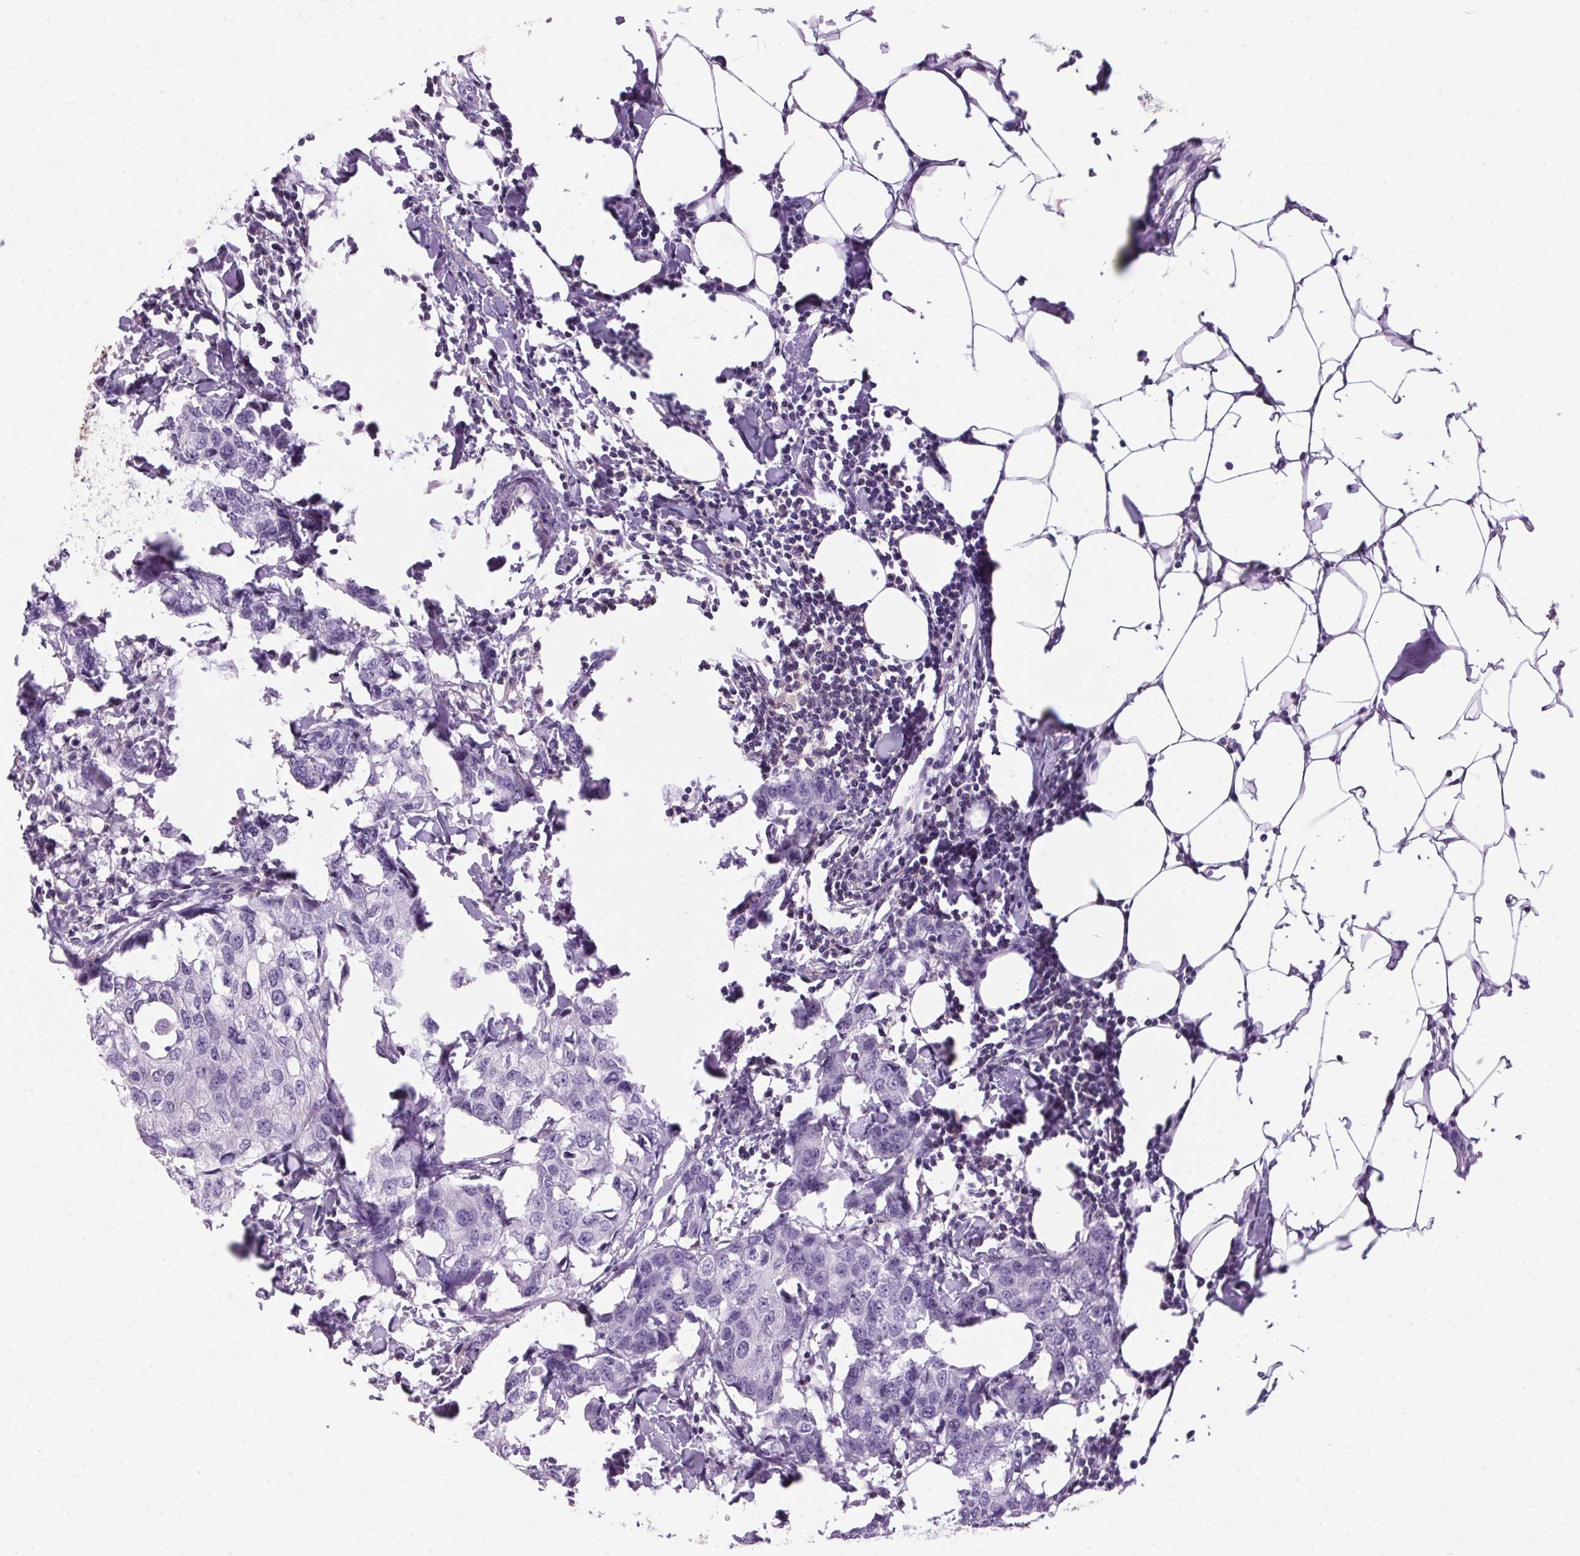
{"staining": {"intensity": "negative", "quantity": "none", "location": "none"}, "tissue": "breast cancer", "cell_type": "Tumor cells", "image_type": "cancer", "snomed": [{"axis": "morphology", "description": "Duct carcinoma"}, {"axis": "topography", "description": "Breast"}], "caption": "This is an IHC photomicrograph of human breast invasive ductal carcinoma. There is no expression in tumor cells.", "gene": "S100A2", "patient": {"sex": "female", "age": 27}}